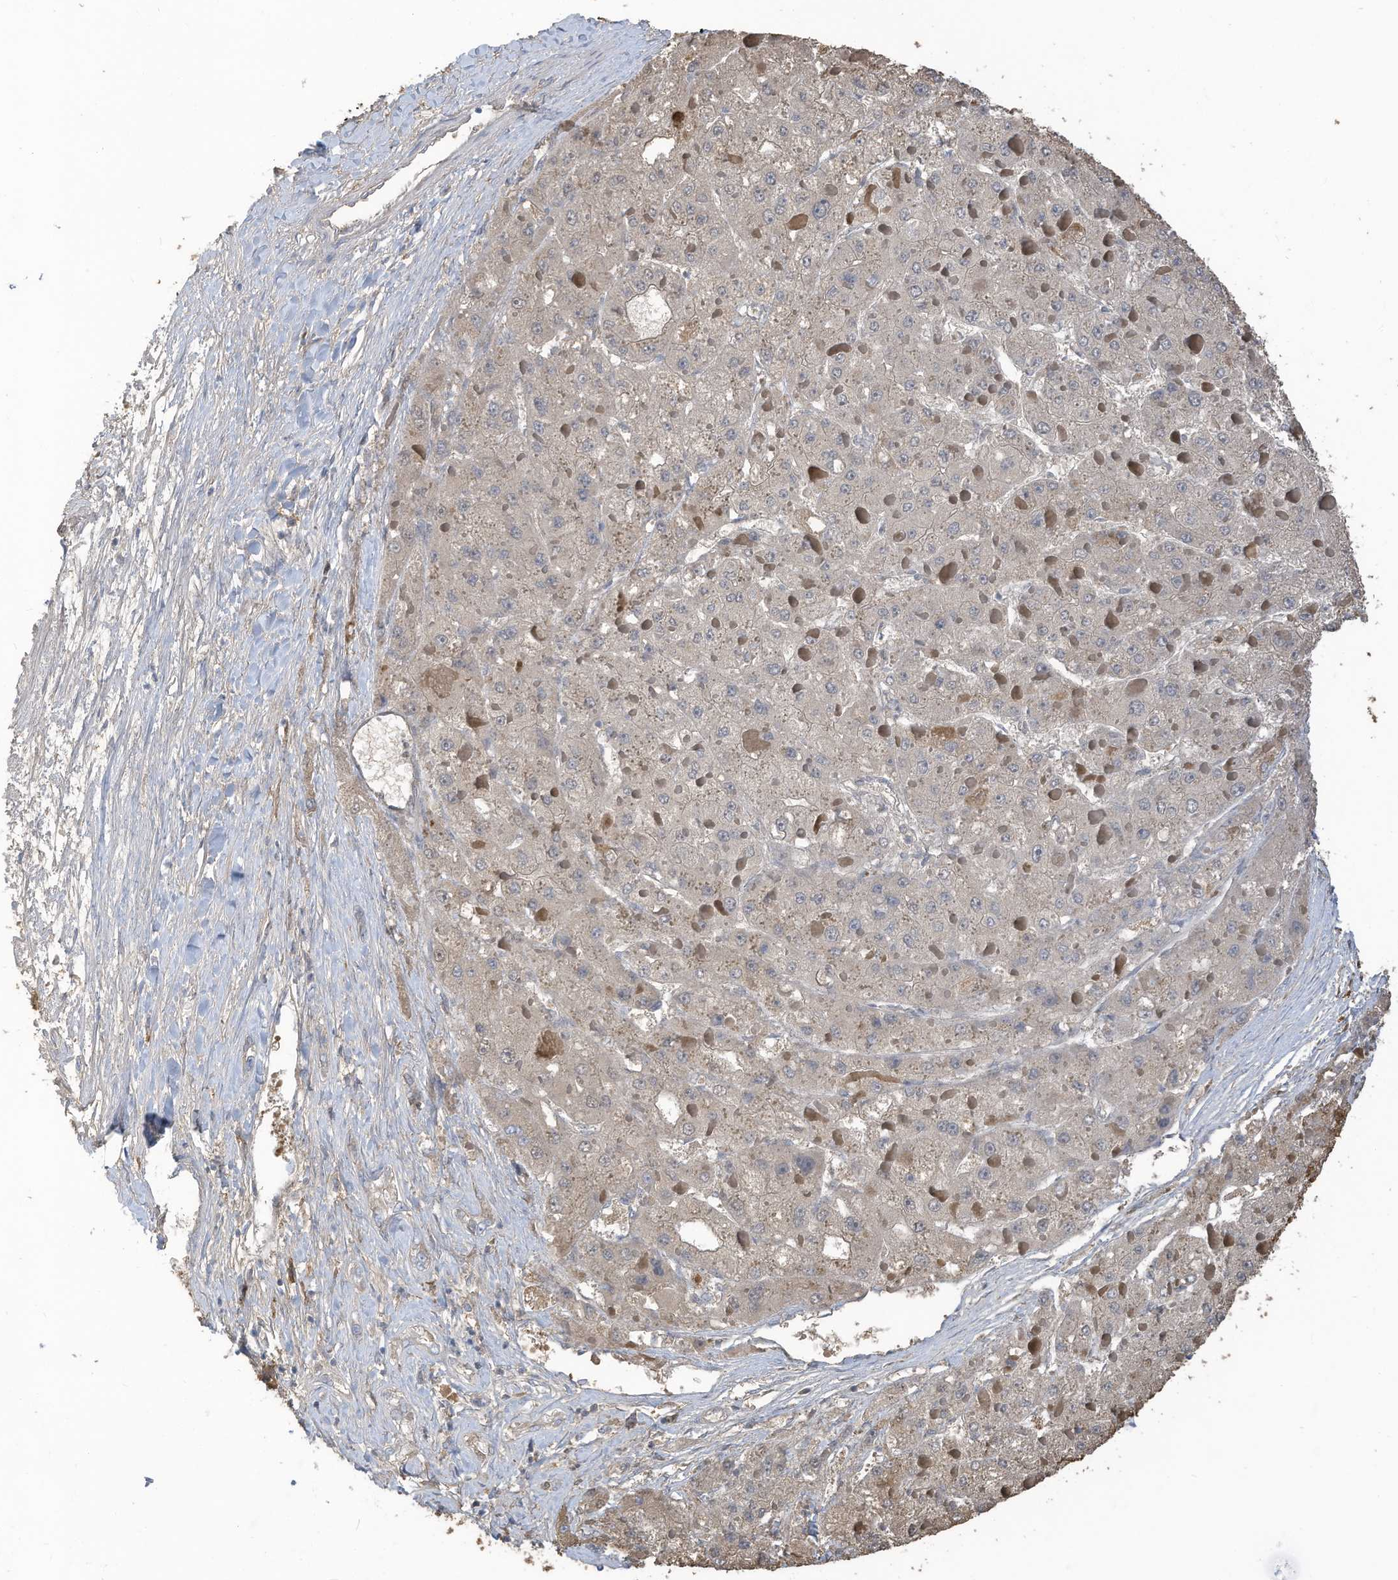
{"staining": {"intensity": "weak", "quantity": "<25%", "location": "cytoplasmic/membranous"}, "tissue": "liver cancer", "cell_type": "Tumor cells", "image_type": "cancer", "snomed": [{"axis": "morphology", "description": "Carcinoma, Hepatocellular, NOS"}, {"axis": "topography", "description": "Liver"}], "caption": "Tumor cells are negative for brown protein staining in liver hepatocellular carcinoma.", "gene": "SLC1A5", "patient": {"sex": "female", "age": 73}}